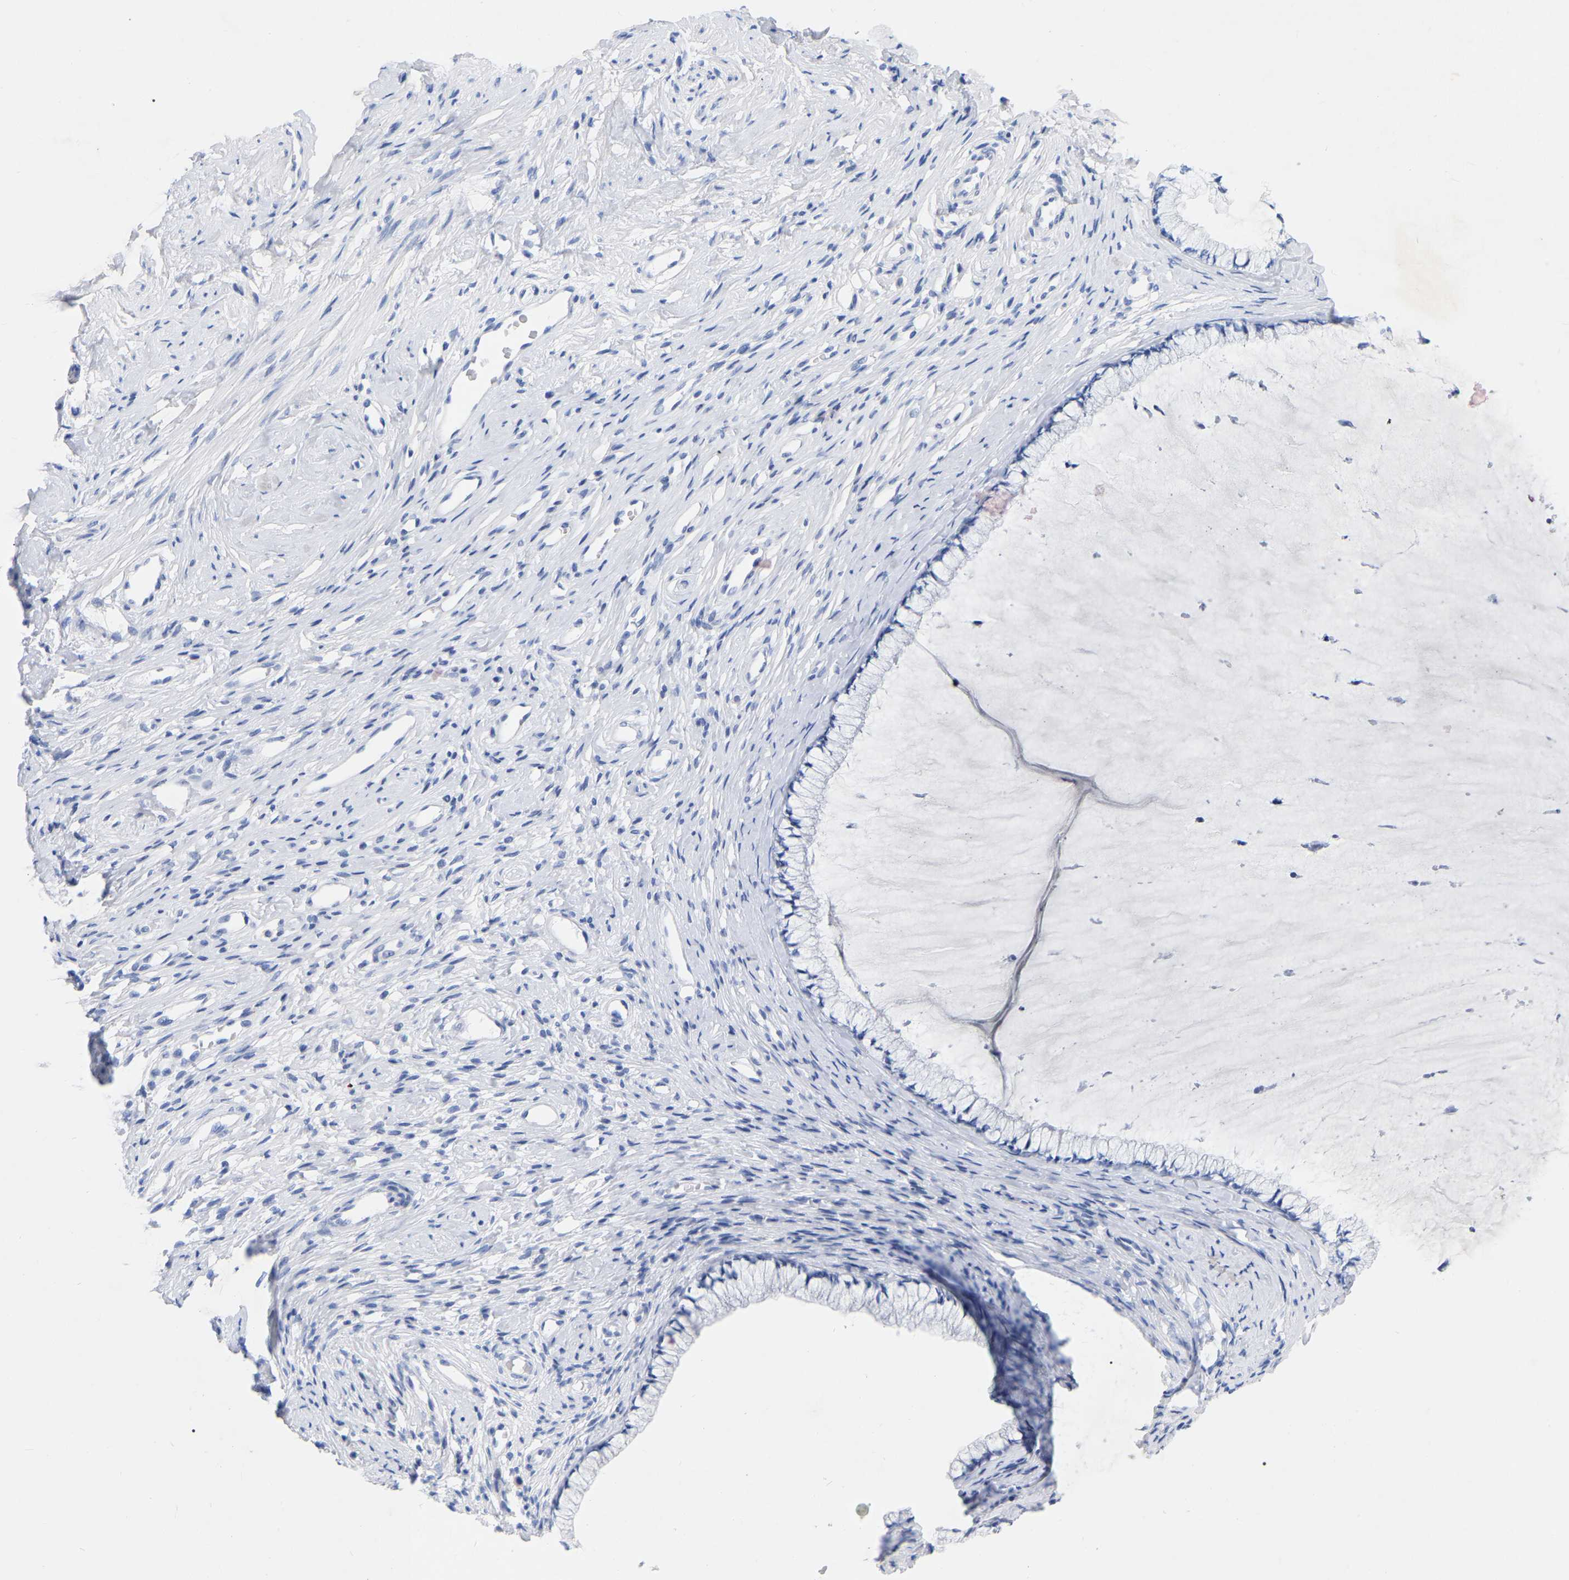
{"staining": {"intensity": "negative", "quantity": "none", "location": "none"}, "tissue": "cervix", "cell_type": "Glandular cells", "image_type": "normal", "snomed": [{"axis": "morphology", "description": "Normal tissue, NOS"}, {"axis": "topography", "description": "Cervix"}], "caption": "This micrograph is of benign cervix stained with IHC to label a protein in brown with the nuclei are counter-stained blue. There is no positivity in glandular cells. (Immunohistochemistry, brightfield microscopy, high magnification).", "gene": "ZNF629", "patient": {"sex": "female", "age": 77}}